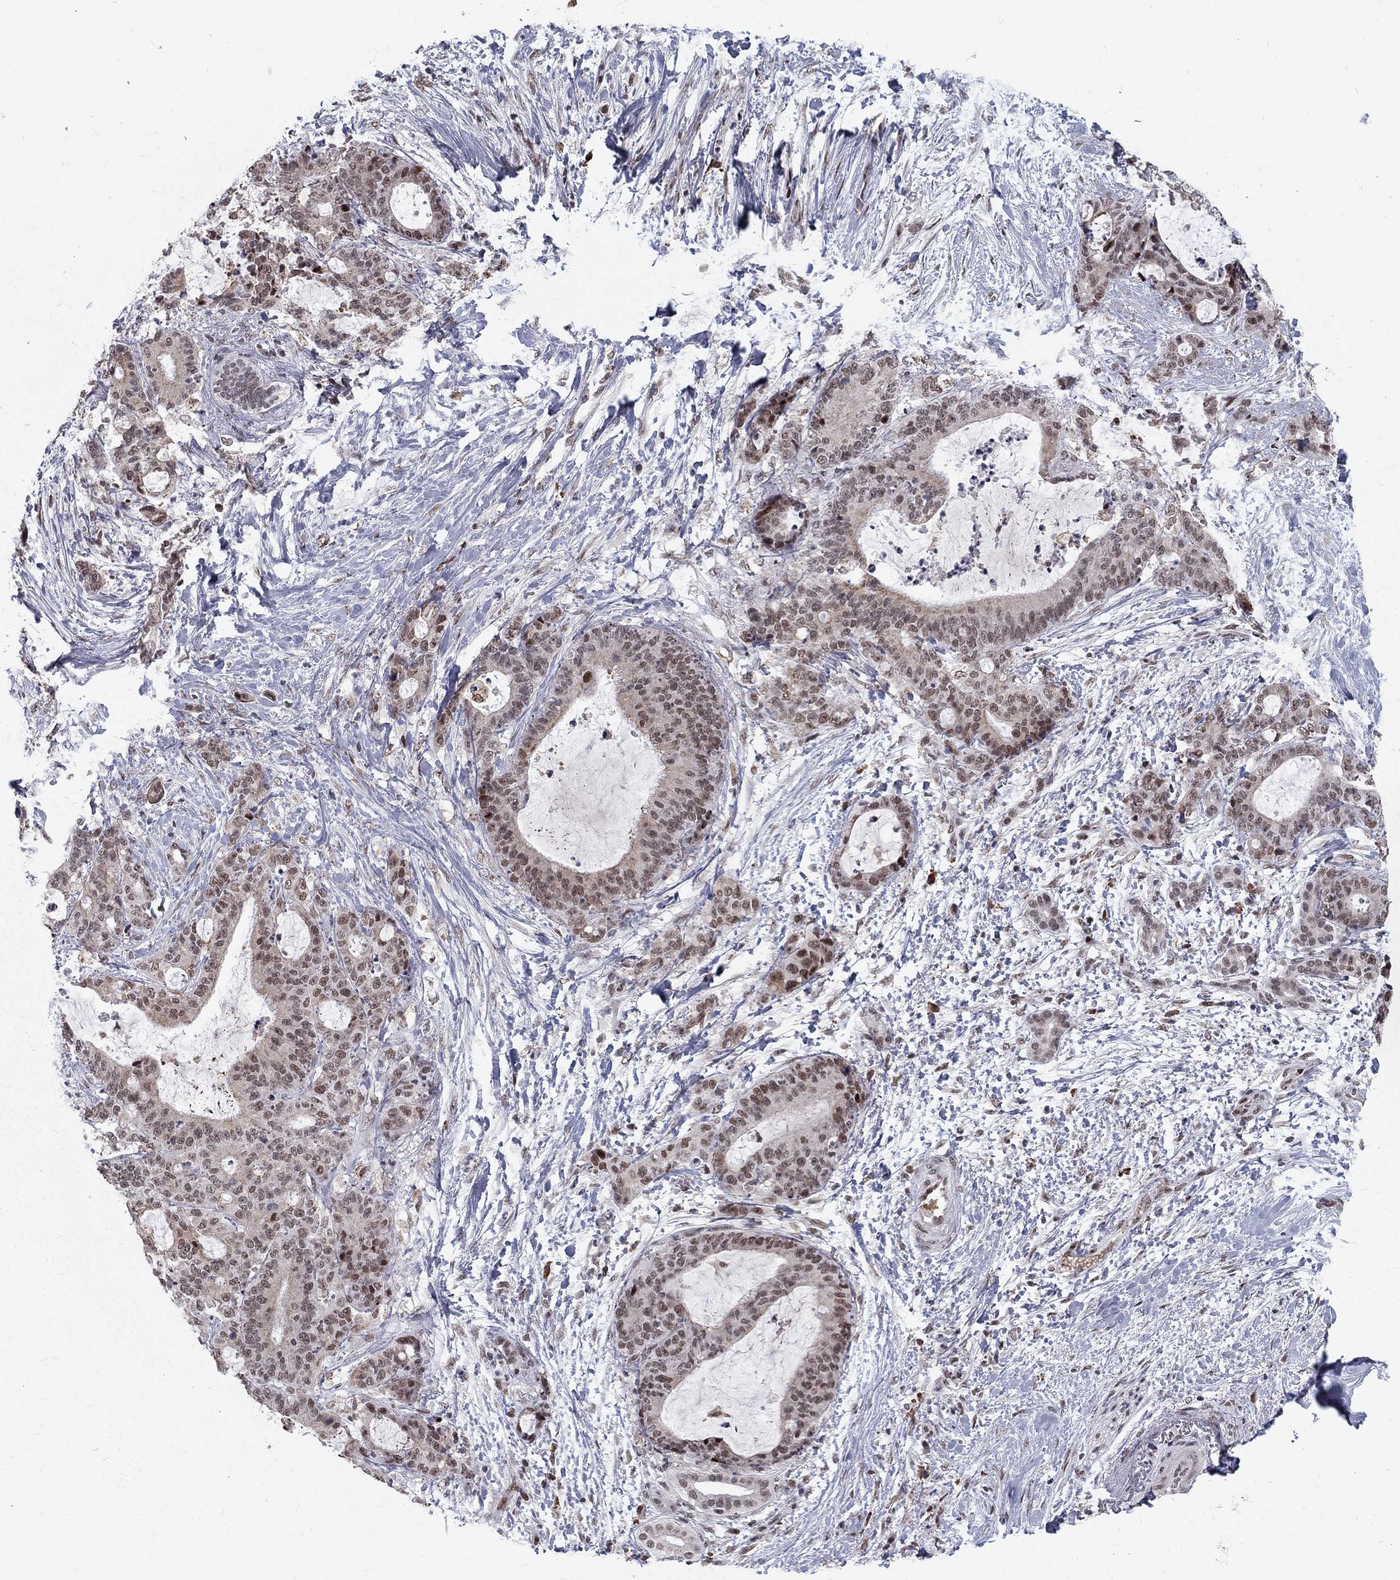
{"staining": {"intensity": "moderate", "quantity": "25%-75%", "location": "nuclear"}, "tissue": "liver cancer", "cell_type": "Tumor cells", "image_type": "cancer", "snomed": [{"axis": "morphology", "description": "Cholangiocarcinoma"}, {"axis": "topography", "description": "Liver"}], "caption": "There is medium levels of moderate nuclear expression in tumor cells of liver cancer (cholangiocarcinoma), as demonstrated by immunohistochemical staining (brown color).", "gene": "TCEAL1", "patient": {"sex": "female", "age": 73}}